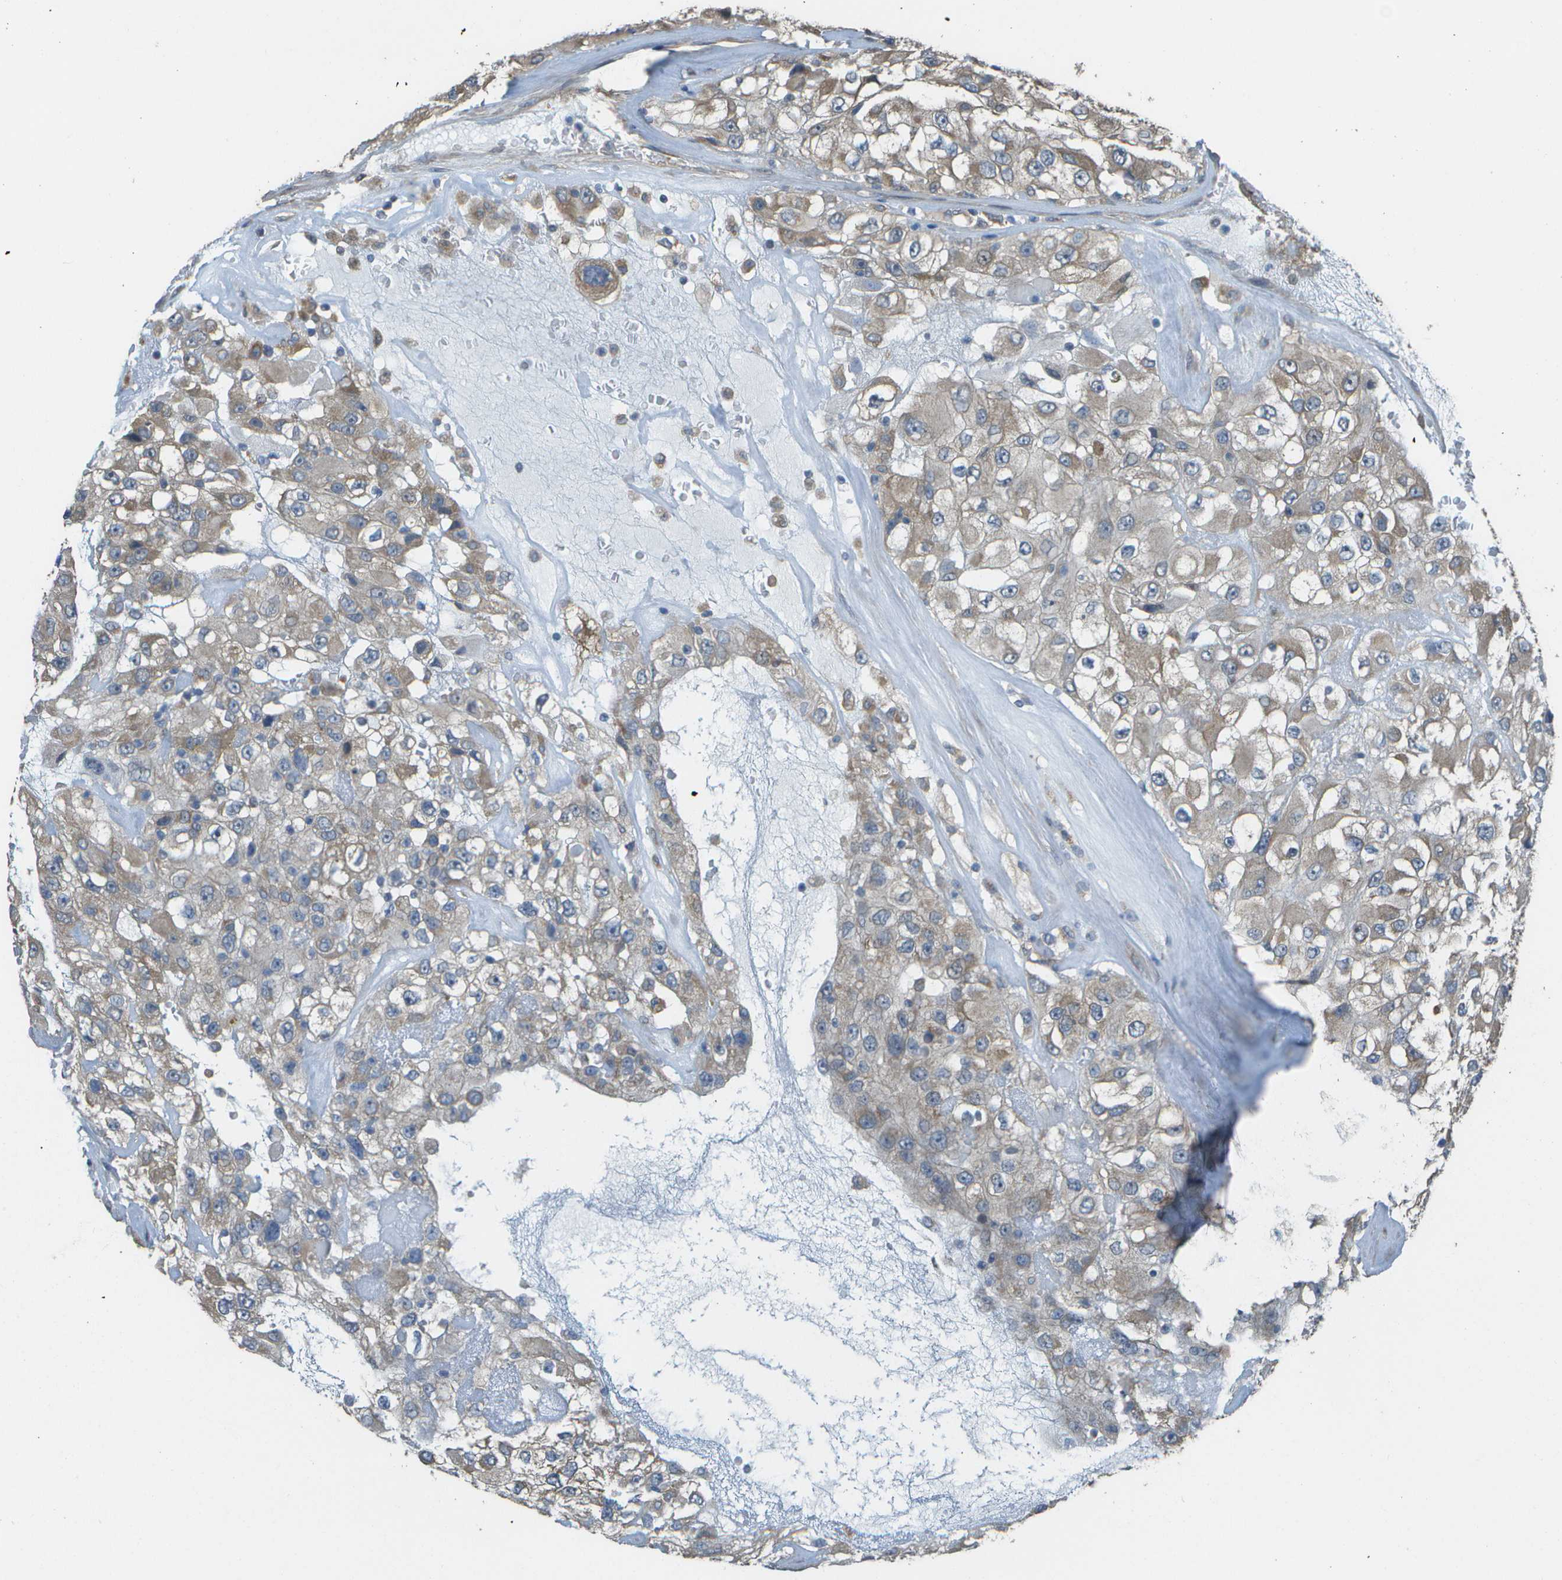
{"staining": {"intensity": "weak", "quantity": ">75%", "location": "cytoplasmic/membranous"}, "tissue": "renal cancer", "cell_type": "Tumor cells", "image_type": "cancer", "snomed": [{"axis": "morphology", "description": "Adenocarcinoma, NOS"}, {"axis": "topography", "description": "Kidney"}], "caption": "A brown stain labels weak cytoplasmic/membranous staining of a protein in human renal cancer (adenocarcinoma) tumor cells.", "gene": "CLNS1A", "patient": {"sex": "female", "age": 52}}